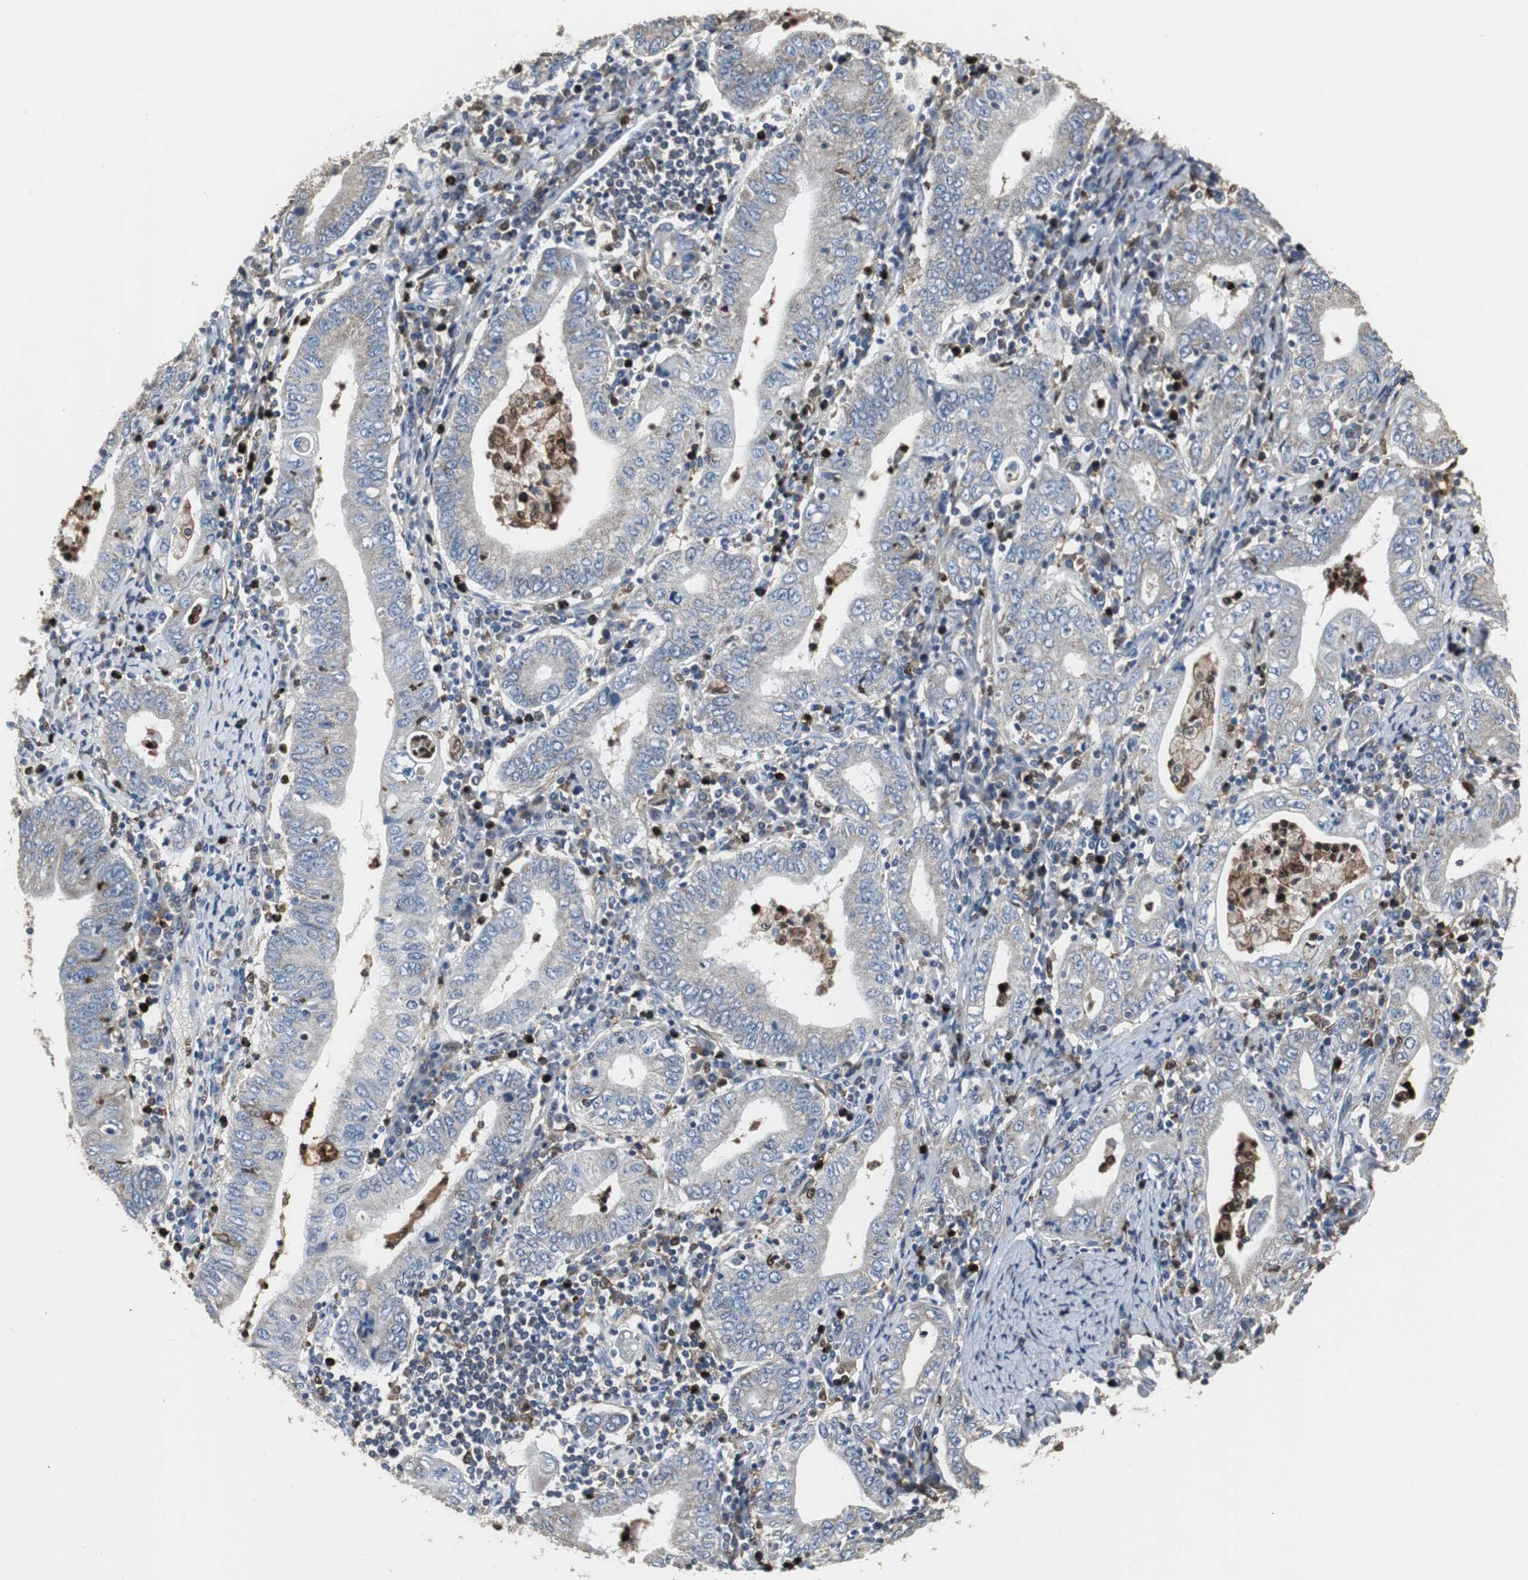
{"staining": {"intensity": "weak", "quantity": "<25%", "location": "cytoplasmic/membranous"}, "tissue": "stomach cancer", "cell_type": "Tumor cells", "image_type": "cancer", "snomed": [{"axis": "morphology", "description": "Normal tissue, NOS"}, {"axis": "morphology", "description": "Adenocarcinoma, NOS"}, {"axis": "topography", "description": "Esophagus"}, {"axis": "topography", "description": "Stomach, upper"}, {"axis": "topography", "description": "Peripheral nerve tissue"}], "caption": "This is an IHC photomicrograph of adenocarcinoma (stomach). There is no positivity in tumor cells.", "gene": "NCF2", "patient": {"sex": "male", "age": 62}}